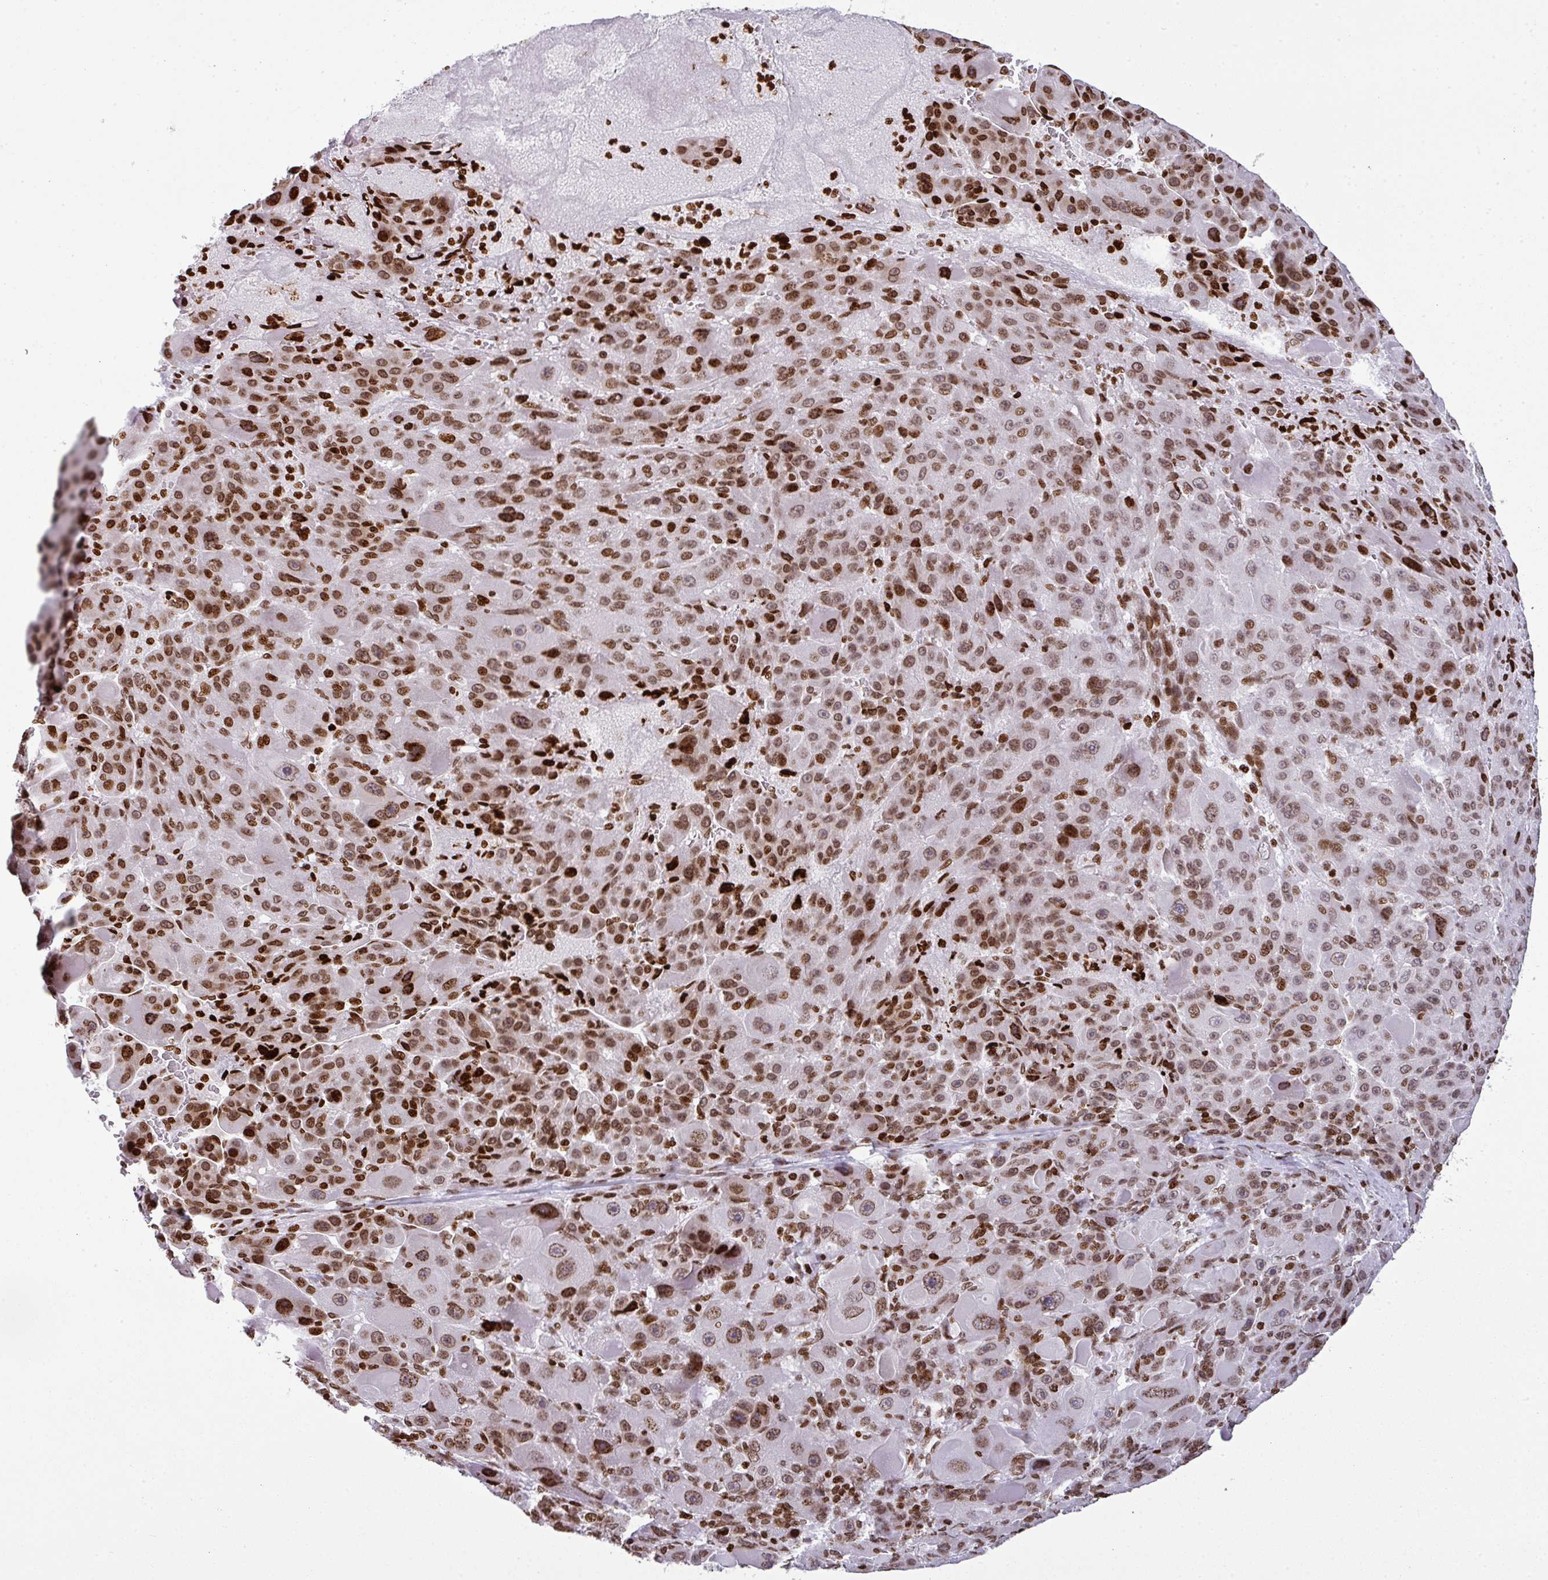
{"staining": {"intensity": "moderate", "quantity": ">75%", "location": "nuclear"}, "tissue": "liver cancer", "cell_type": "Tumor cells", "image_type": "cancer", "snomed": [{"axis": "morphology", "description": "Carcinoma, Hepatocellular, NOS"}, {"axis": "topography", "description": "Liver"}], "caption": "There is medium levels of moderate nuclear staining in tumor cells of liver hepatocellular carcinoma, as demonstrated by immunohistochemical staining (brown color).", "gene": "RASL11A", "patient": {"sex": "male", "age": 76}}